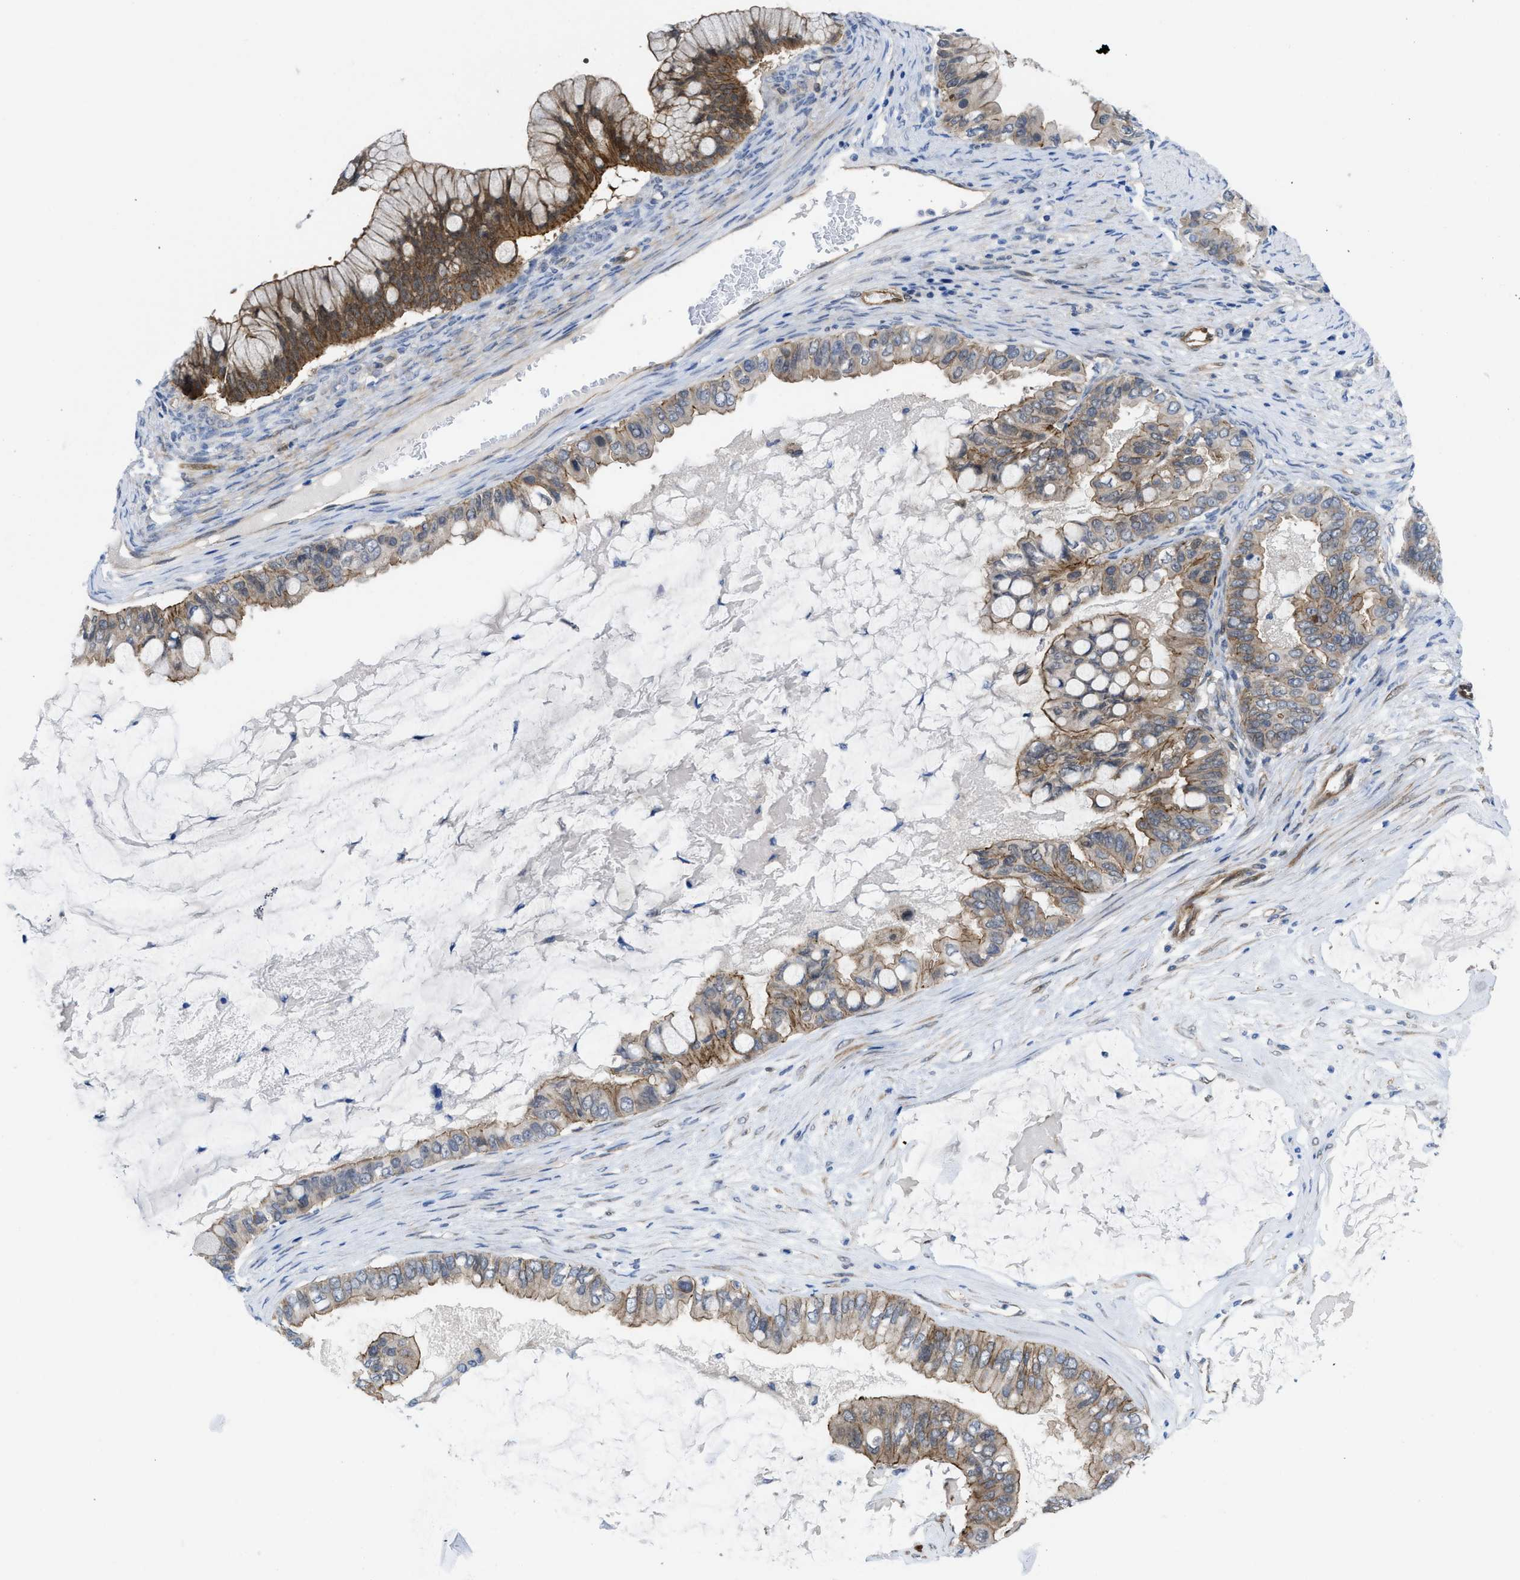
{"staining": {"intensity": "moderate", "quantity": ">75%", "location": "cytoplasmic/membranous"}, "tissue": "ovarian cancer", "cell_type": "Tumor cells", "image_type": "cancer", "snomed": [{"axis": "morphology", "description": "Cystadenocarcinoma, mucinous, NOS"}, {"axis": "topography", "description": "Ovary"}], "caption": "Immunohistochemistry (IHC) image of neoplastic tissue: human ovarian cancer (mucinous cystadenocarcinoma) stained using IHC demonstrates medium levels of moderate protein expression localized specifically in the cytoplasmic/membranous of tumor cells, appearing as a cytoplasmic/membranous brown color.", "gene": "PDLIM5", "patient": {"sex": "female", "age": 80}}